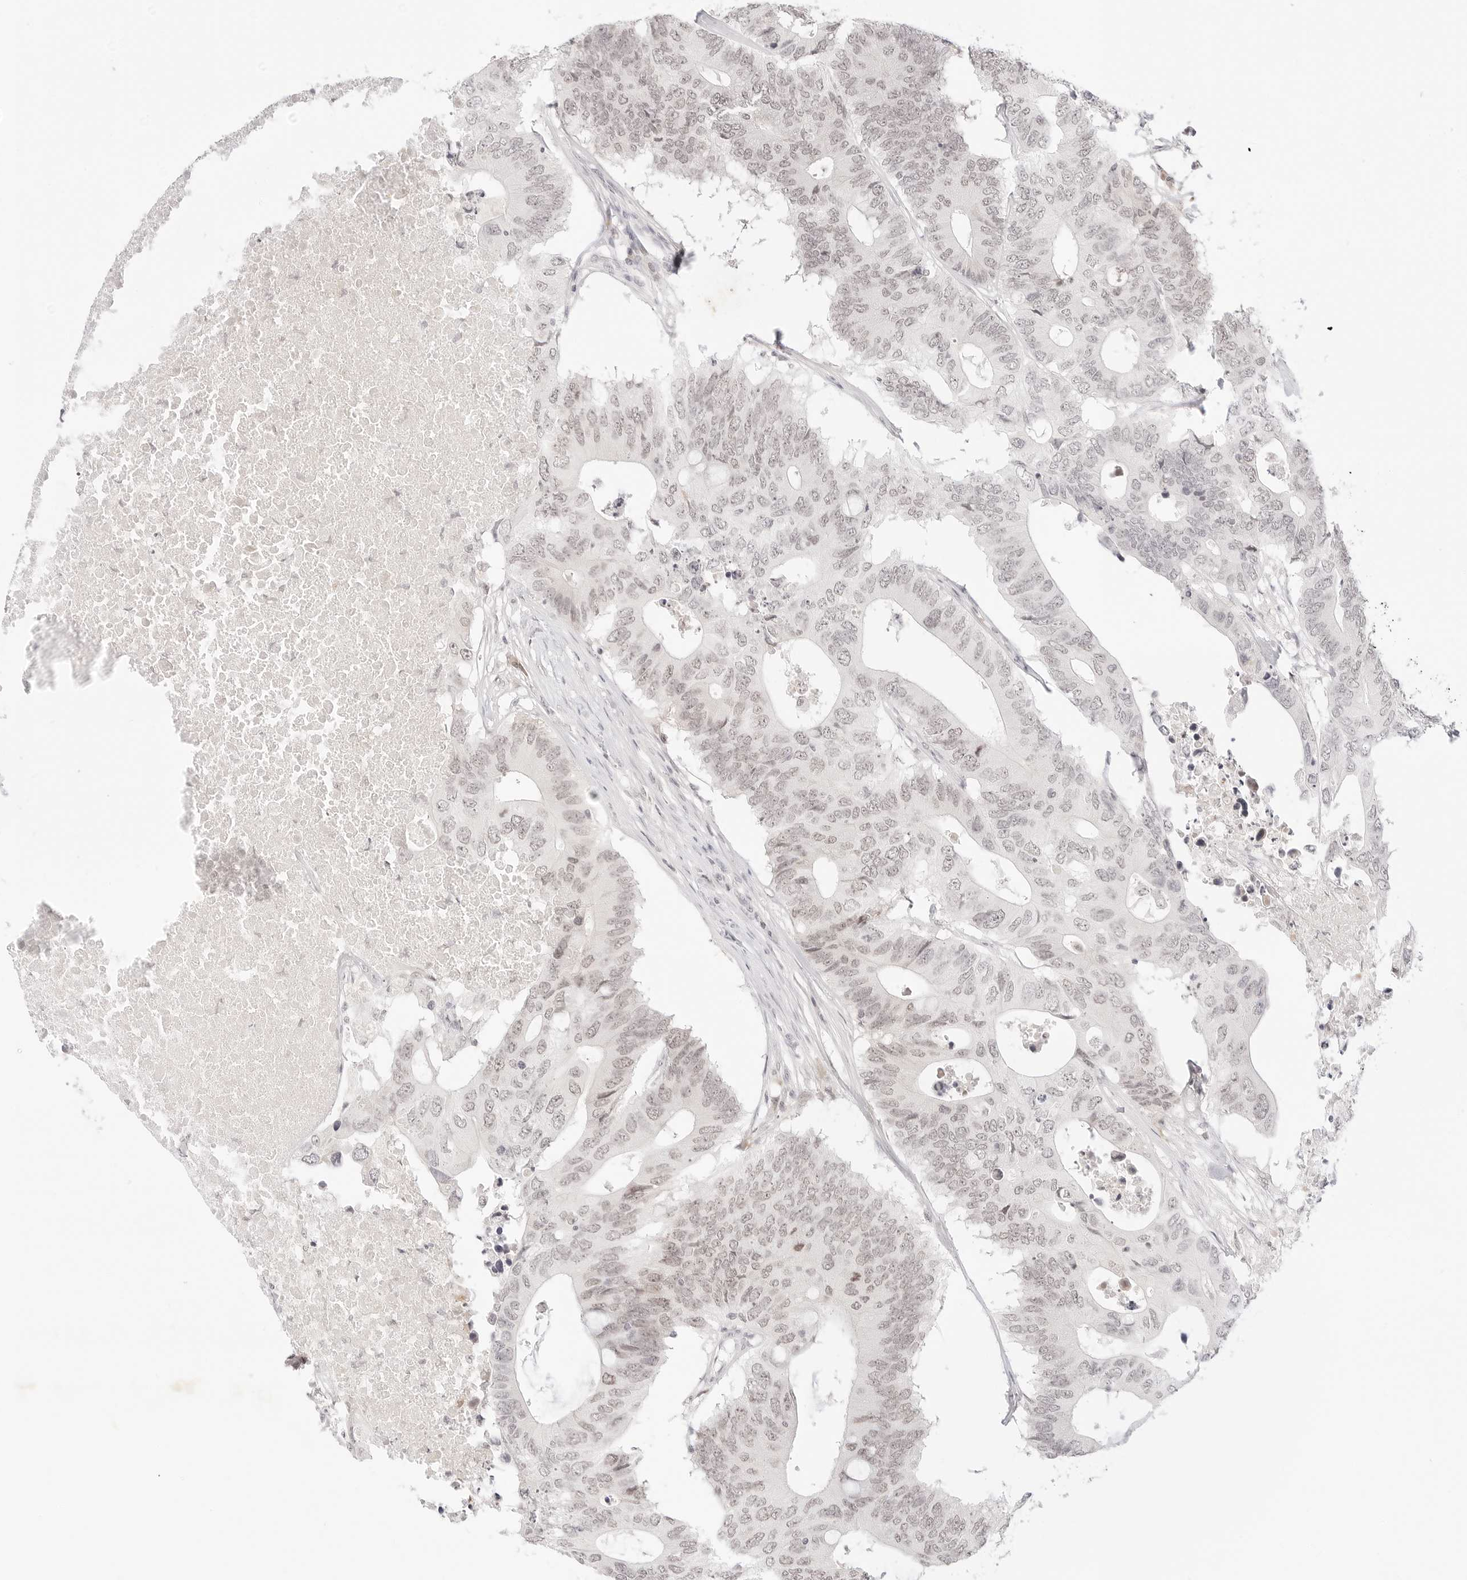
{"staining": {"intensity": "weak", "quantity": ">75%", "location": "nuclear"}, "tissue": "colorectal cancer", "cell_type": "Tumor cells", "image_type": "cancer", "snomed": [{"axis": "morphology", "description": "Adenocarcinoma, NOS"}, {"axis": "topography", "description": "Colon"}], "caption": "Colorectal cancer (adenocarcinoma) stained for a protein (brown) reveals weak nuclear positive expression in approximately >75% of tumor cells.", "gene": "XKR4", "patient": {"sex": "male", "age": 71}}